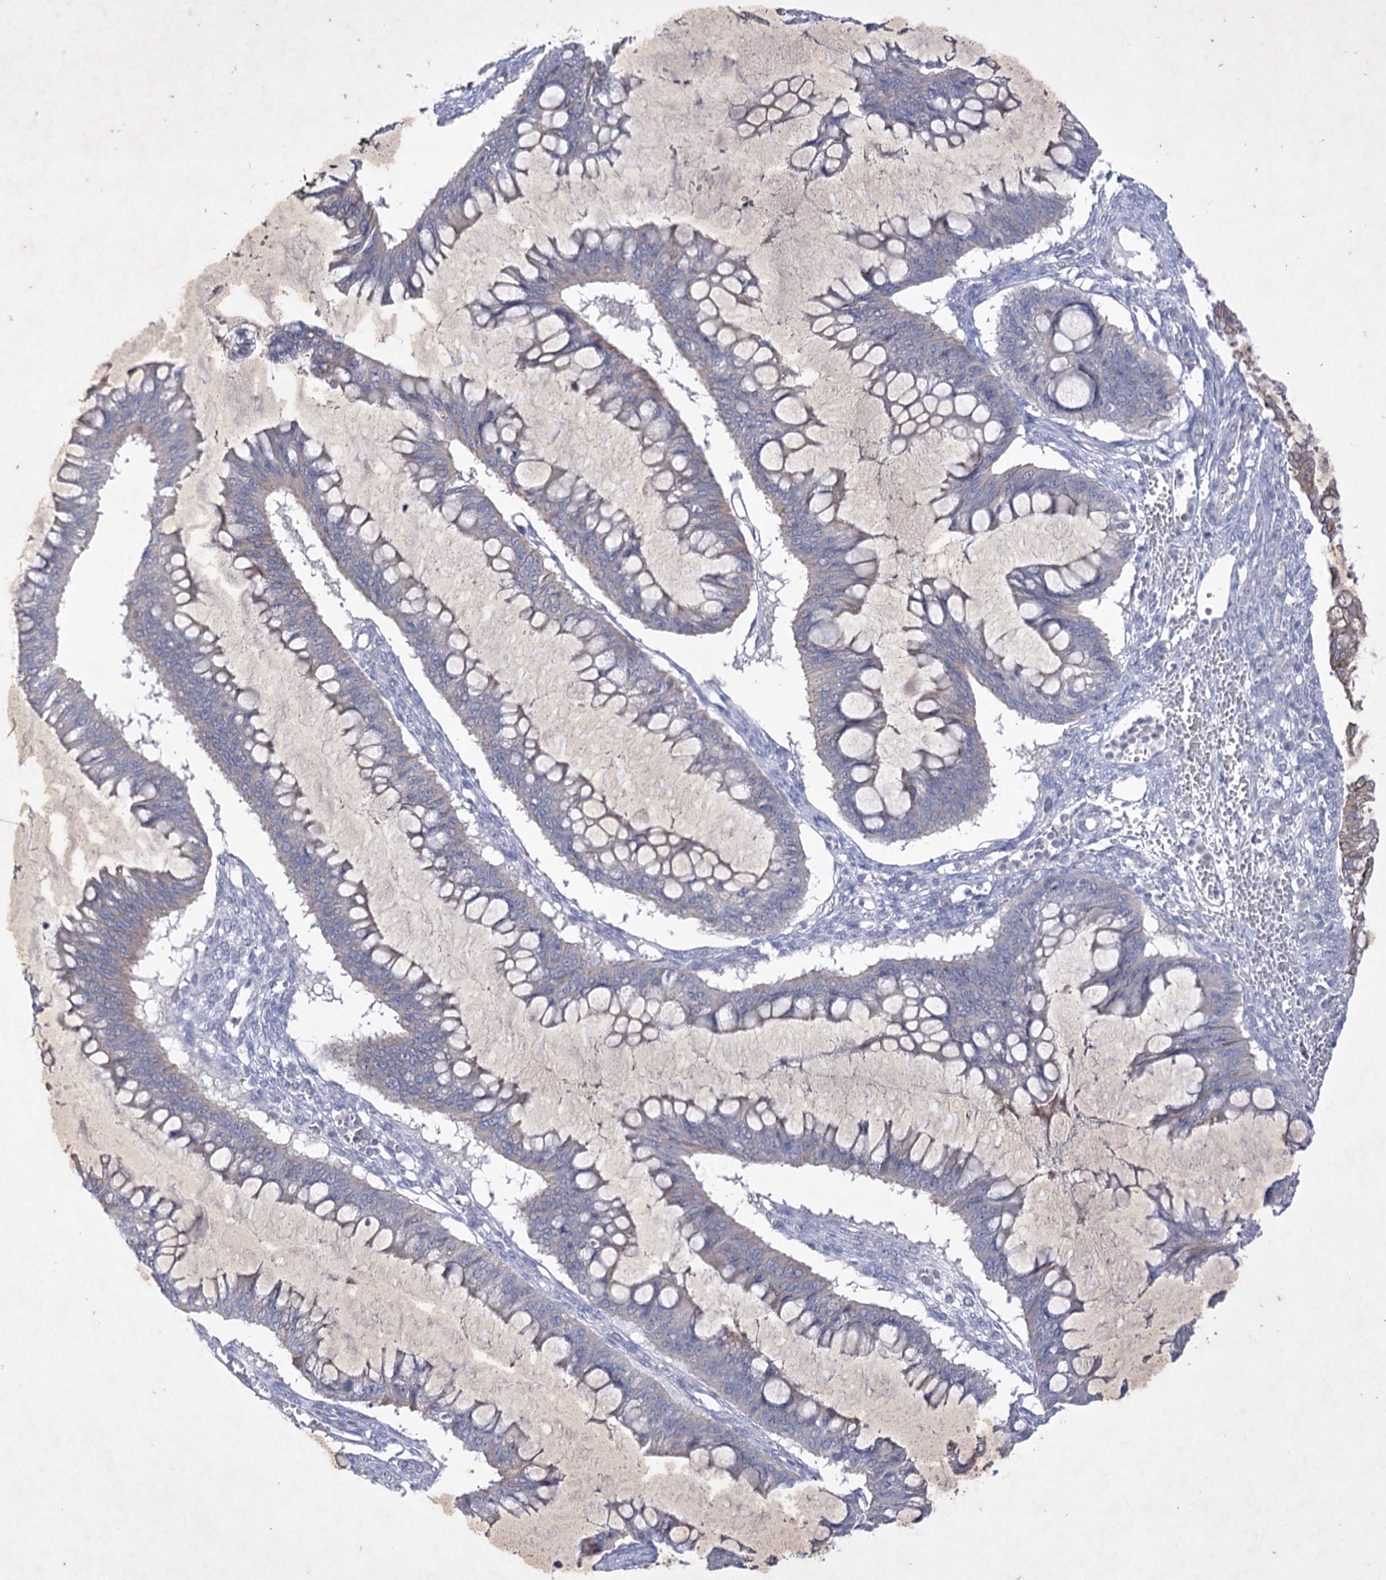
{"staining": {"intensity": "negative", "quantity": "none", "location": "none"}, "tissue": "ovarian cancer", "cell_type": "Tumor cells", "image_type": "cancer", "snomed": [{"axis": "morphology", "description": "Cystadenocarcinoma, mucinous, NOS"}, {"axis": "topography", "description": "Ovary"}], "caption": "A high-resolution histopathology image shows IHC staining of ovarian cancer, which demonstrates no significant positivity in tumor cells.", "gene": "COX15", "patient": {"sex": "female", "age": 73}}